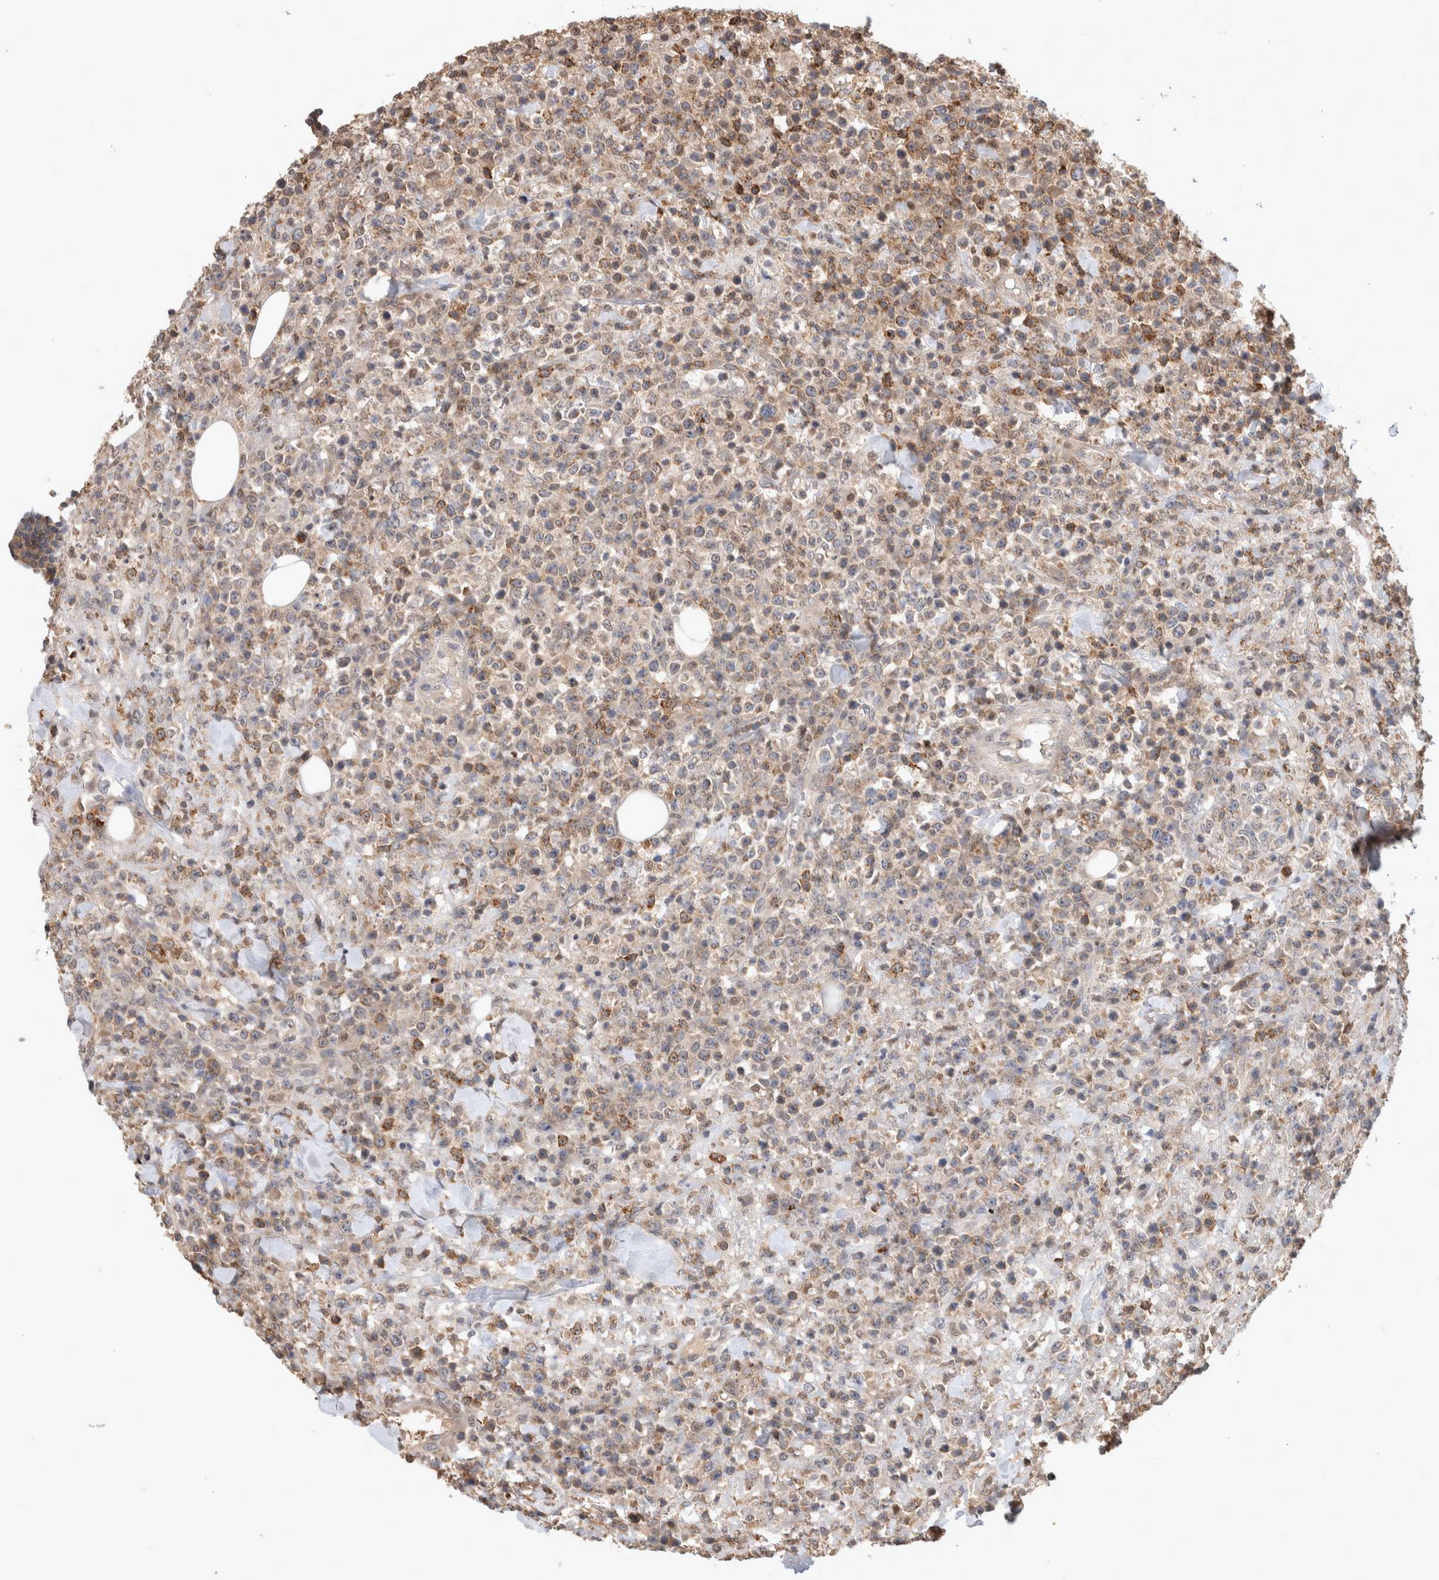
{"staining": {"intensity": "moderate", "quantity": ">75%", "location": "cytoplasmic/membranous"}, "tissue": "lymphoma", "cell_type": "Tumor cells", "image_type": "cancer", "snomed": [{"axis": "morphology", "description": "Malignant lymphoma, non-Hodgkin's type, High grade"}, {"axis": "topography", "description": "Colon"}], "caption": "Lymphoma stained with IHC displays moderate cytoplasmic/membranous expression in about >75% of tumor cells. (Brightfield microscopy of DAB IHC at high magnification).", "gene": "SERAC1", "patient": {"sex": "female", "age": 53}}